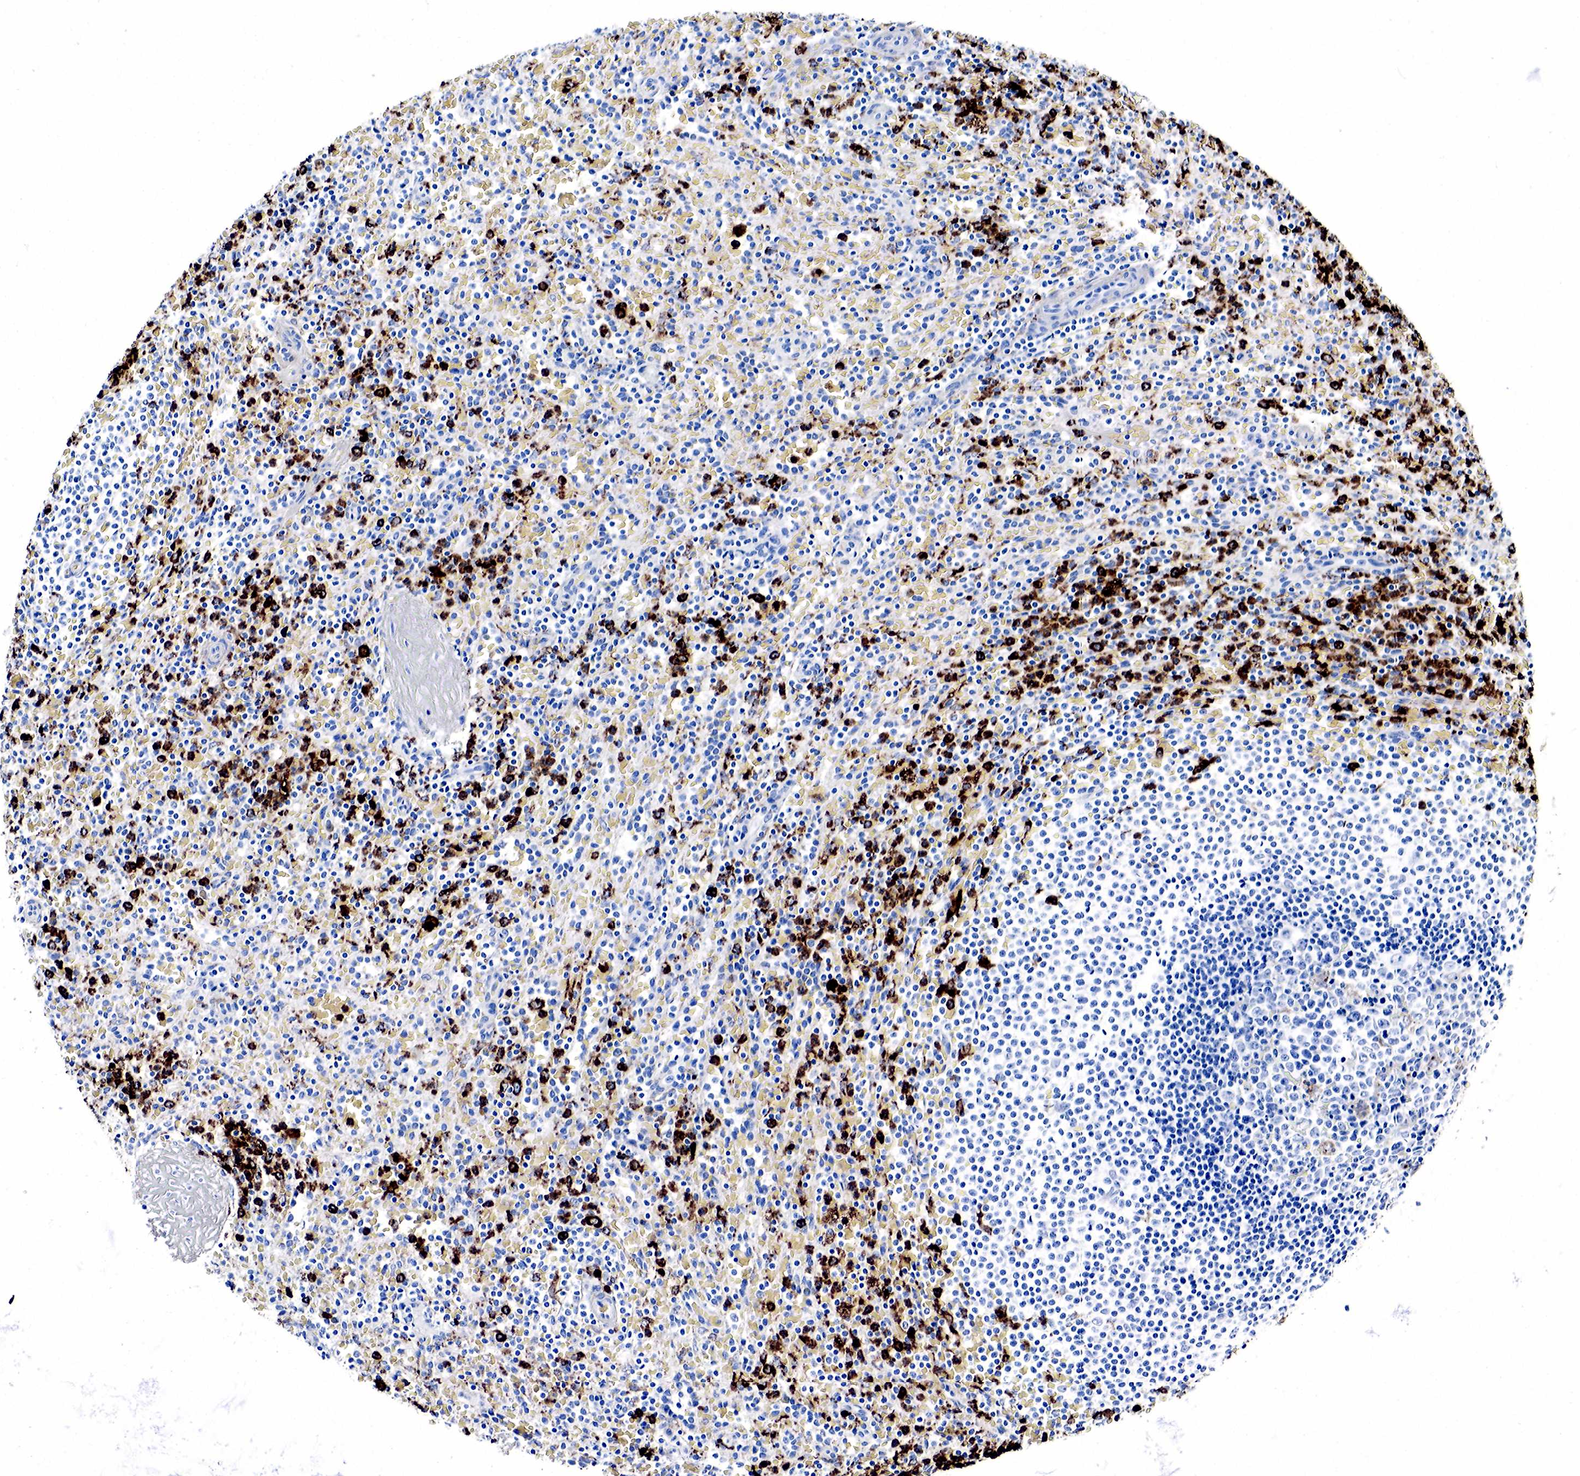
{"staining": {"intensity": "moderate", "quantity": "25%-75%", "location": "cytoplasmic/membranous"}, "tissue": "spleen", "cell_type": "Cells in red pulp", "image_type": "normal", "snomed": [{"axis": "morphology", "description": "Normal tissue, NOS"}, {"axis": "topography", "description": "Spleen"}], "caption": "An immunohistochemistry (IHC) micrograph of unremarkable tissue is shown. Protein staining in brown labels moderate cytoplasmic/membranous positivity in spleen within cells in red pulp.", "gene": "LYZ", "patient": {"sex": "female", "age": 21}}